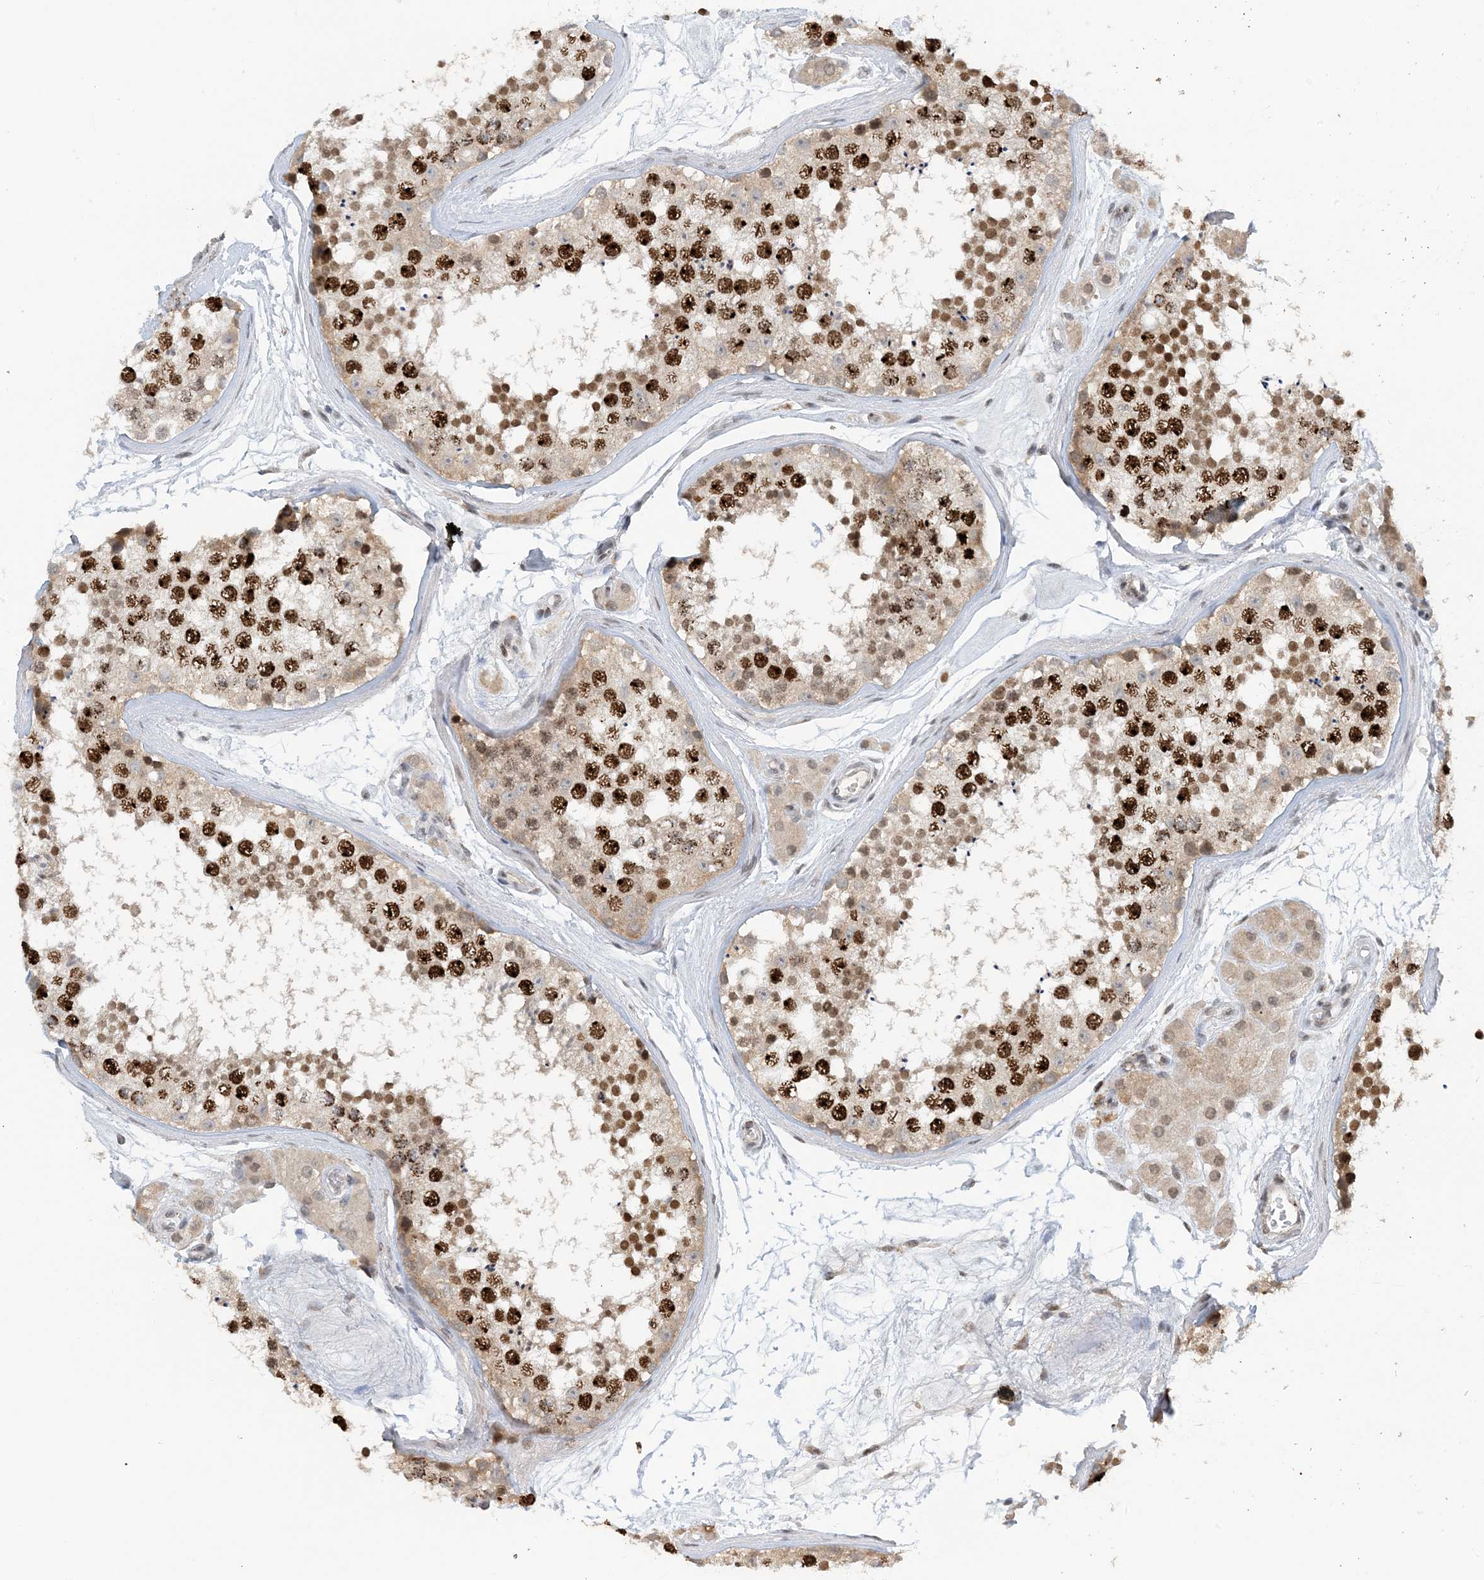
{"staining": {"intensity": "strong", "quantity": "25%-75%", "location": "nuclear"}, "tissue": "testis", "cell_type": "Cells in seminiferous ducts", "image_type": "normal", "snomed": [{"axis": "morphology", "description": "Normal tissue, NOS"}, {"axis": "topography", "description": "Testis"}], "caption": "Strong nuclear staining is seen in about 25%-75% of cells in seminiferous ducts in benign testis.", "gene": "ACYP2", "patient": {"sex": "male", "age": 56}}